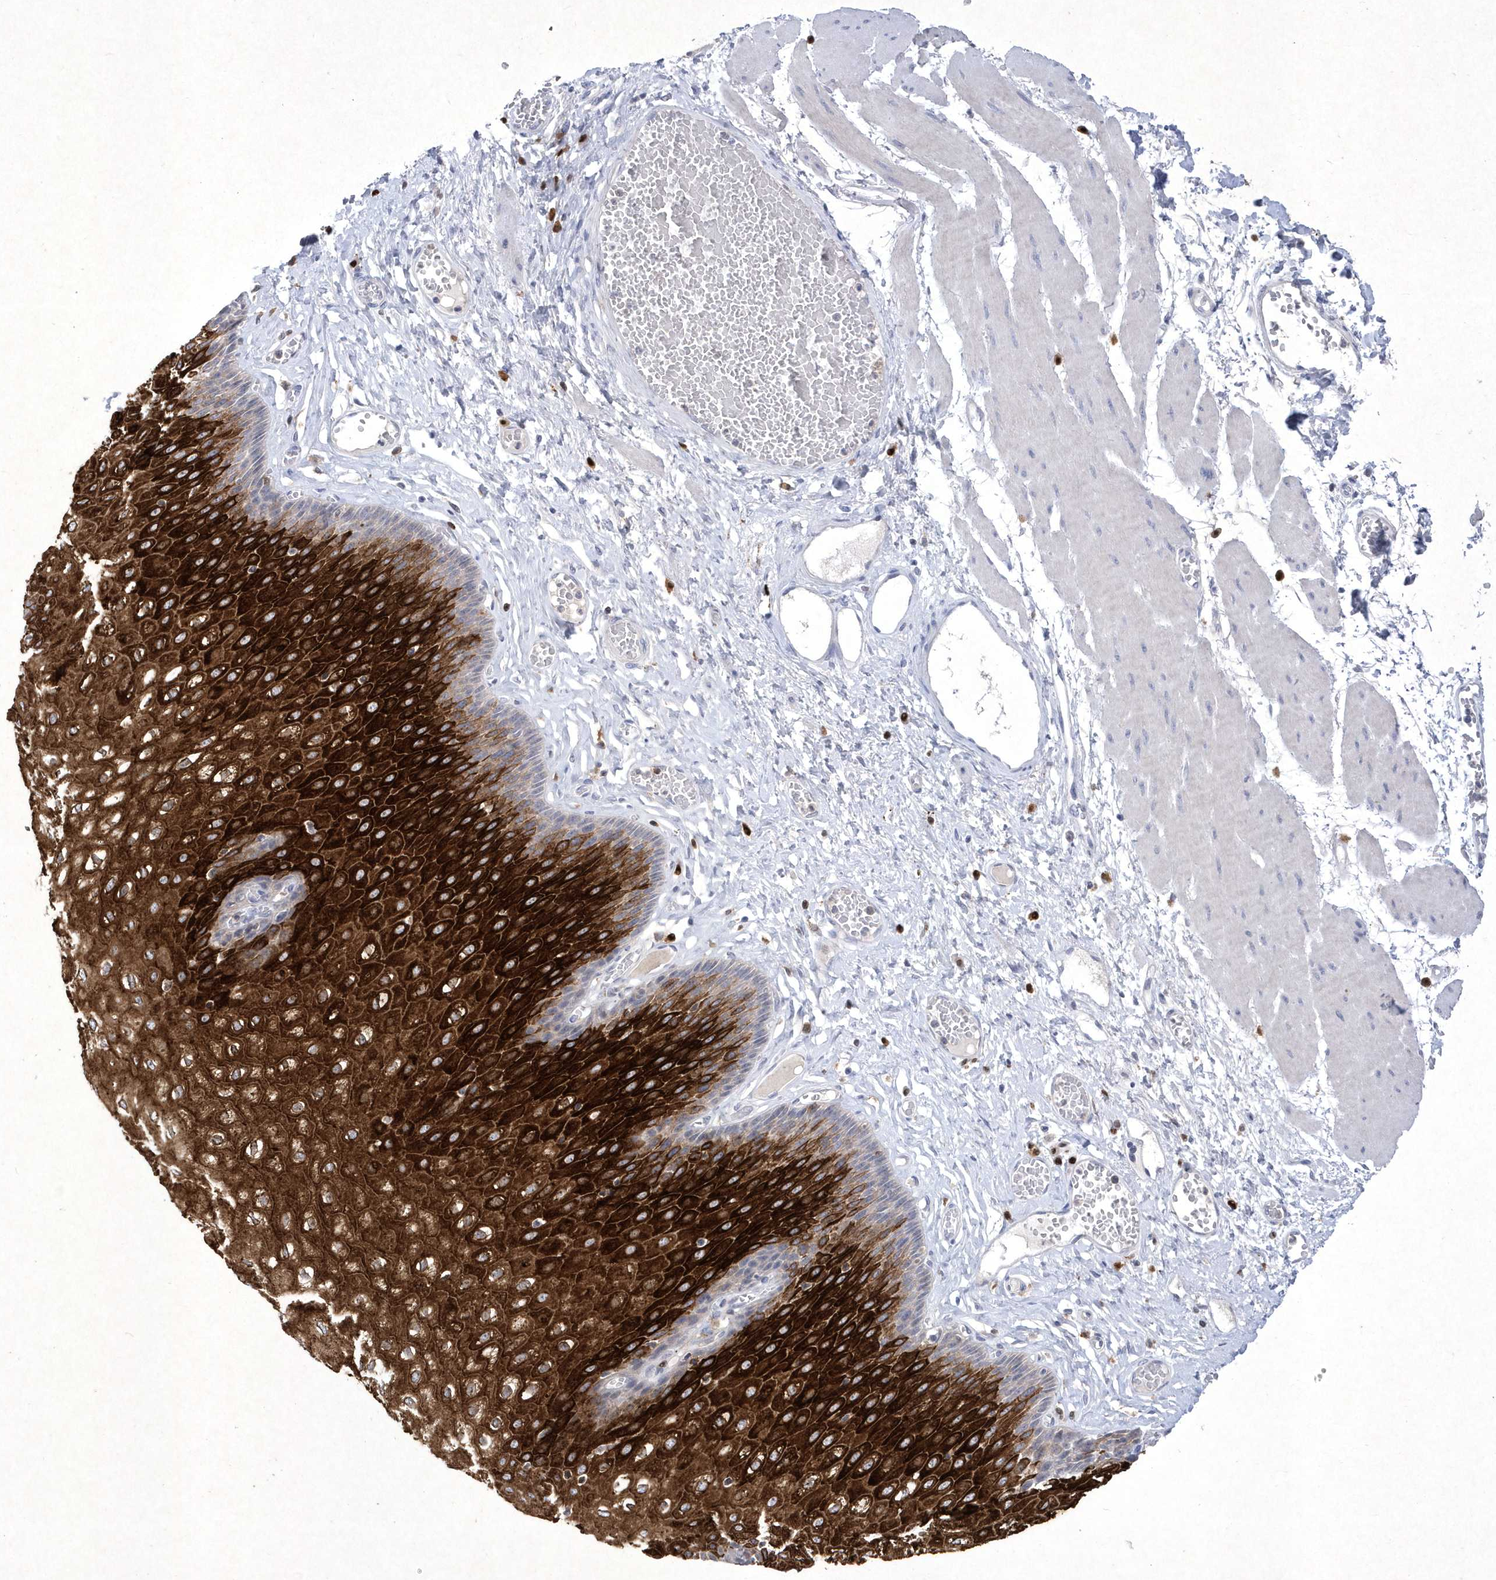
{"staining": {"intensity": "strong", "quantity": "25%-75%", "location": "cytoplasmic/membranous"}, "tissue": "esophagus", "cell_type": "Squamous epithelial cells", "image_type": "normal", "snomed": [{"axis": "morphology", "description": "Normal tissue, NOS"}, {"axis": "topography", "description": "Esophagus"}], "caption": "DAB (3,3'-diaminobenzidine) immunohistochemical staining of benign human esophagus reveals strong cytoplasmic/membranous protein staining in about 25%-75% of squamous epithelial cells. (IHC, brightfield microscopy, high magnification).", "gene": "BHLHA15", "patient": {"sex": "male", "age": 60}}